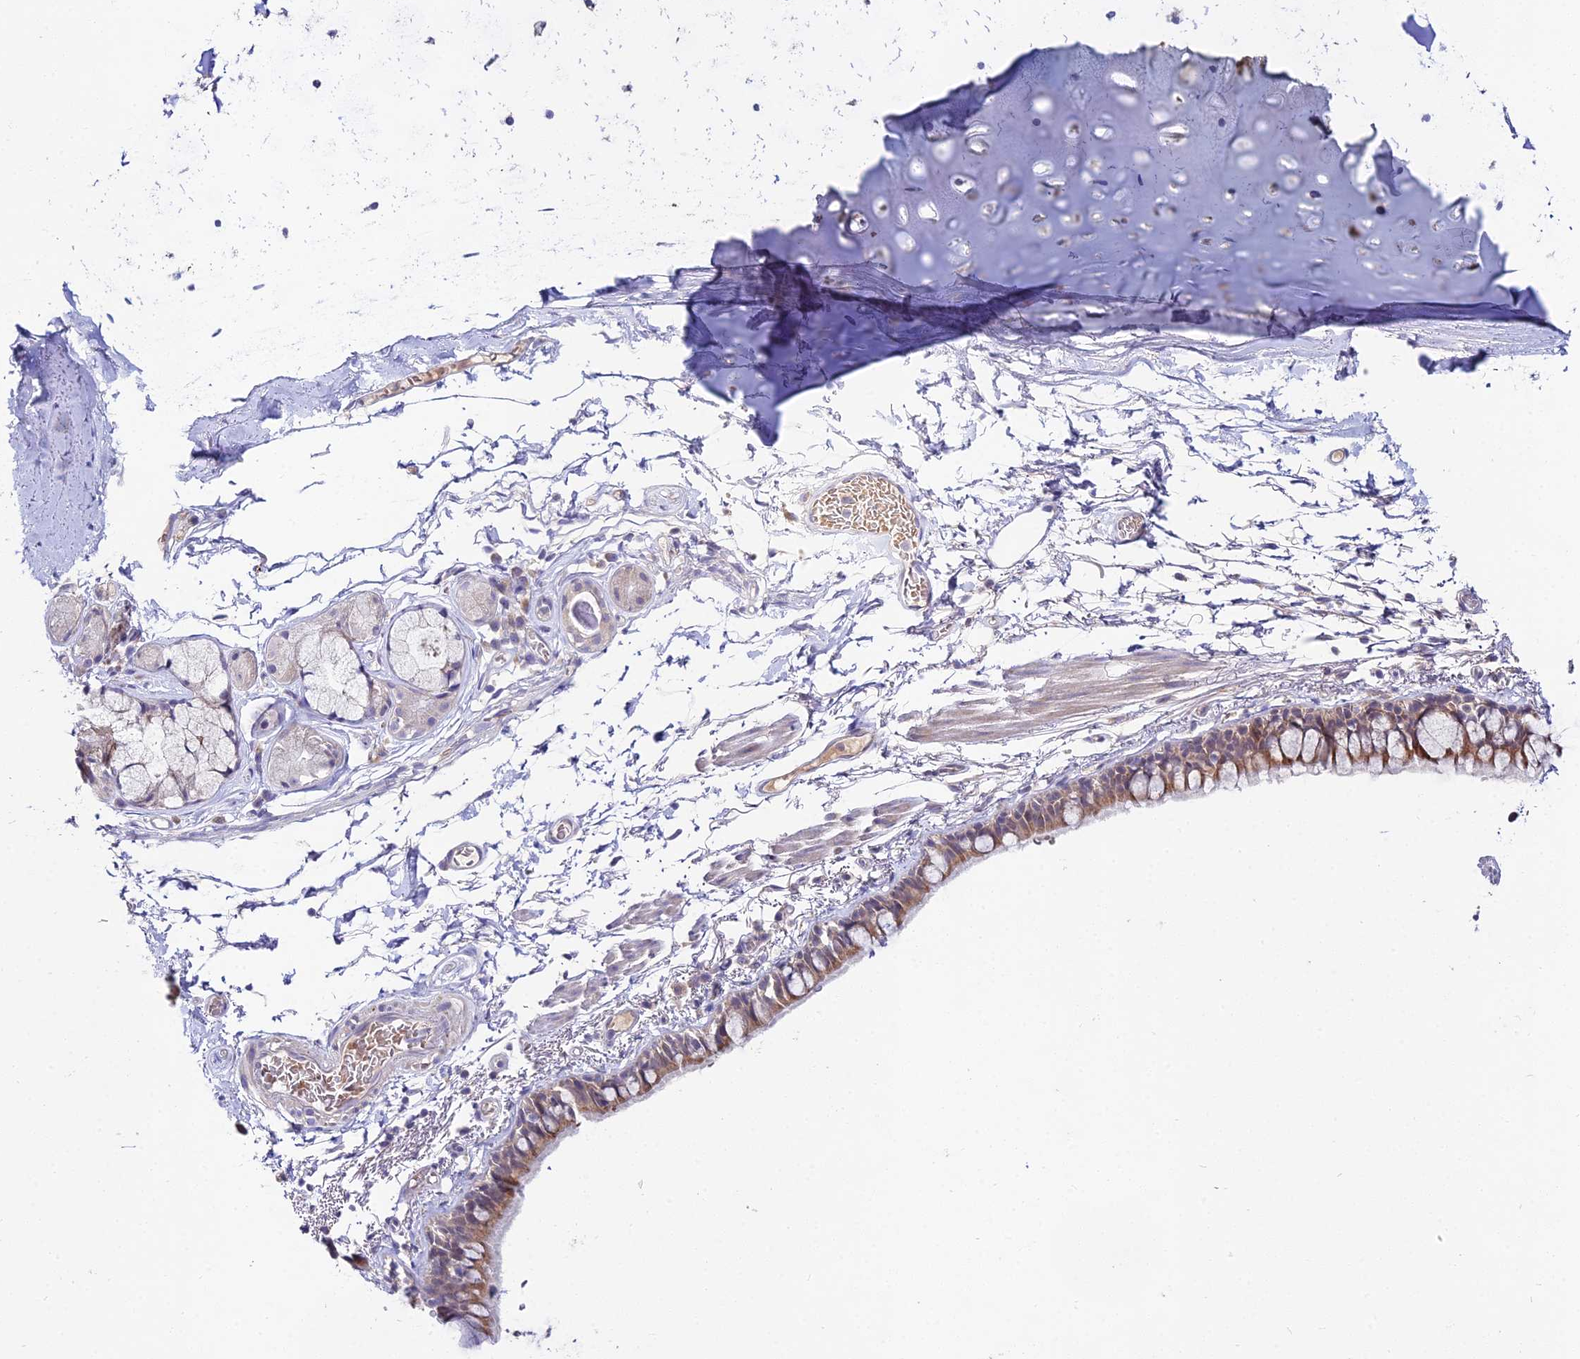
{"staining": {"intensity": "moderate", "quantity": "25%-75%", "location": "cytoplasmic/membranous,nuclear"}, "tissue": "bronchus", "cell_type": "Respiratory epithelial cells", "image_type": "normal", "snomed": [{"axis": "morphology", "description": "Normal tissue, NOS"}, {"axis": "topography", "description": "Cartilage tissue"}], "caption": "Immunohistochemical staining of unremarkable human bronchus displays medium levels of moderate cytoplasmic/membranous,nuclear staining in about 25%-75% of respiratory epithelial cells. (DAB (3,3'-diaminobenzidine) IHC with brightfield microscopy, high magnification).", "gene": "WDR43", "patient": {"sex": "male", "age": 63}}